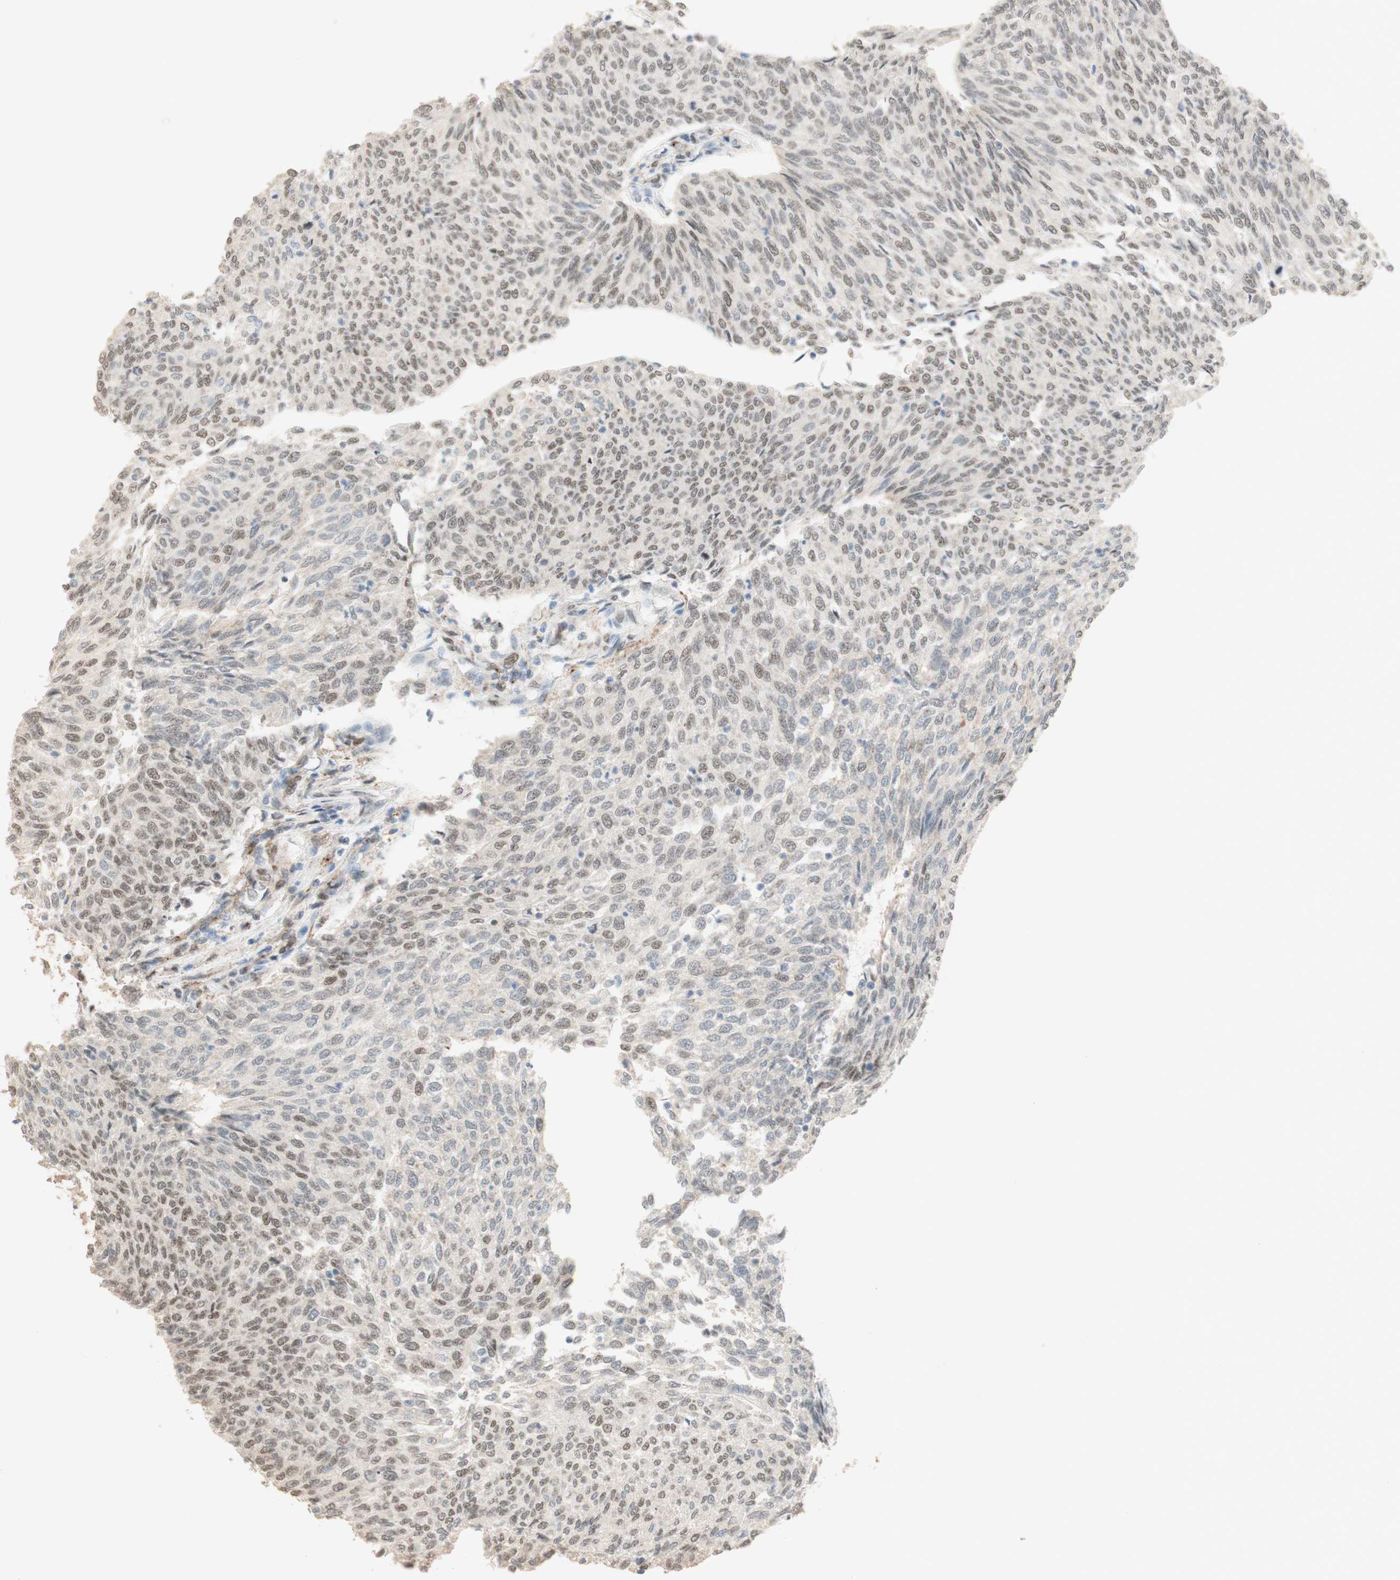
{"staining": {"intensity": "weak", "quantity": "<25%", "location": "nuclear"}, "tissue": "urothelial cancer", "cell_type": "Tumor cells", "image_type": "cancer", "snomed": [{"axis": "morphology", "description": "Urothelial carcinoma, Low grade"}, {"axis": "topography", "description": "Urinary bladder"}], "caption": "Immunohistochemistry (IHC) of human urothelial carcinoma (low-grade) displays no positivity in tumor cells.", "gene": "FOXP1", "patient": {"sex": "female", "age": 79}}